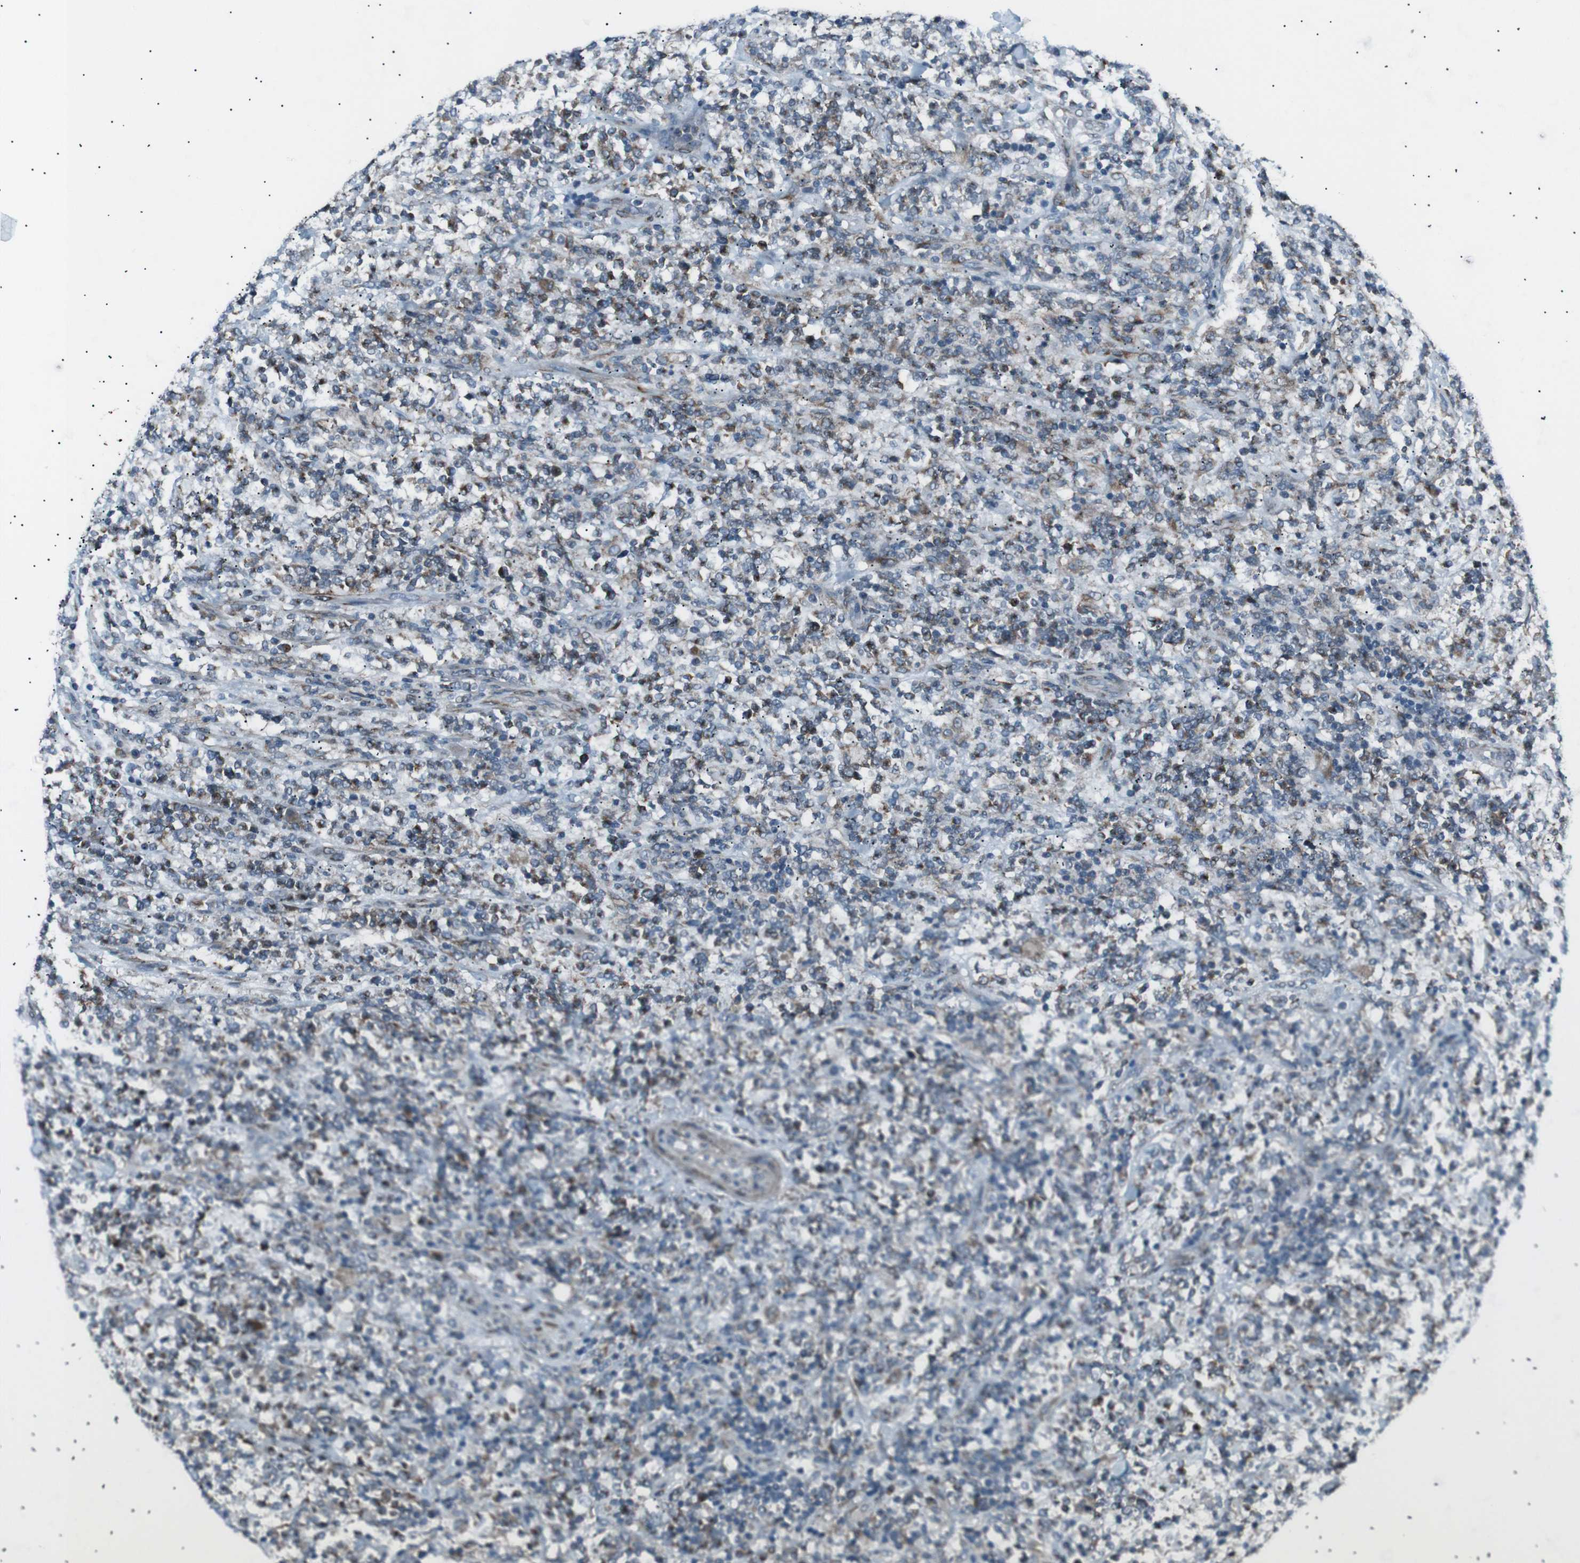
{"staining": {"intensity": "weak", "quantity": "<25%", "location": "cytoplasmic/membranous"}, "tissue": "lymphoma", "cell_type": "Tumor cells", "image_type": "cancer", "snomed": [{"axis": "morphology", "description": "Malignant lymphoma, non-Hodgkin's type, High grade"}, {"axis": "topography", "description": "Soft tissue"}], "caption": "High power microscopy histopathology image of an immunohistochemistry image of high-grade malignant lymphoma, non-Hodgkin's type, revealing no significant expression in tumor cells.", "gene": "LNPK", "patient": {"sex": "male", "age": 18}}